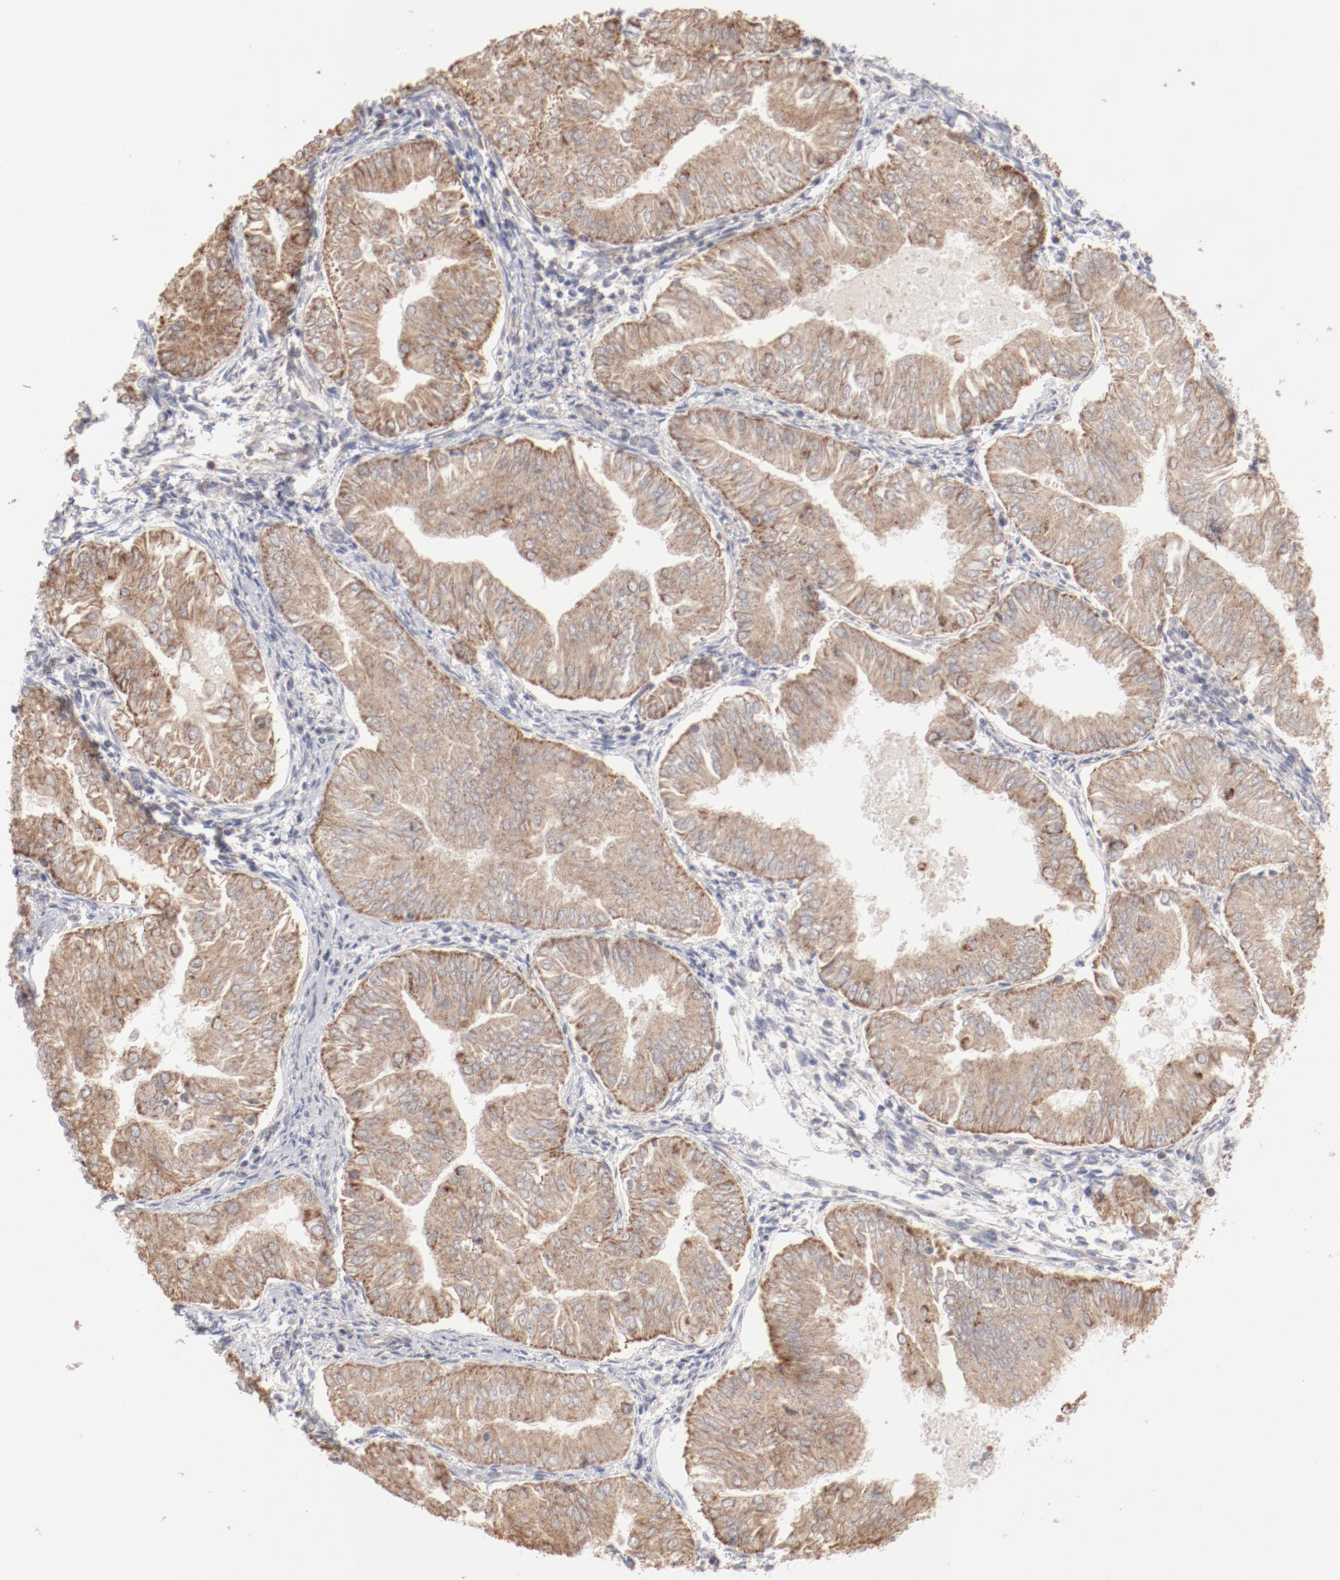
{"staining": {"intensity": "moderate", "quantity": ">75%", "location": "cytoplasmic/membranous"}, "tissue": "endometrial cancer", "cell_type": "Tumor cells", "image_type": "cancer", "snomed": [{"axis": "morphology", "description": "Adenocarcinoma, NOS"}, {"axis": "topography", "description": "Endometrium"}], "caption": "Tumor cells show moderate cytoplasmic/membranous expression in about >75% of cells in adenocarcinoma (endometrial).", "gene": "PPFIBP2", "patient": {"sex": "female", "age": 53}}